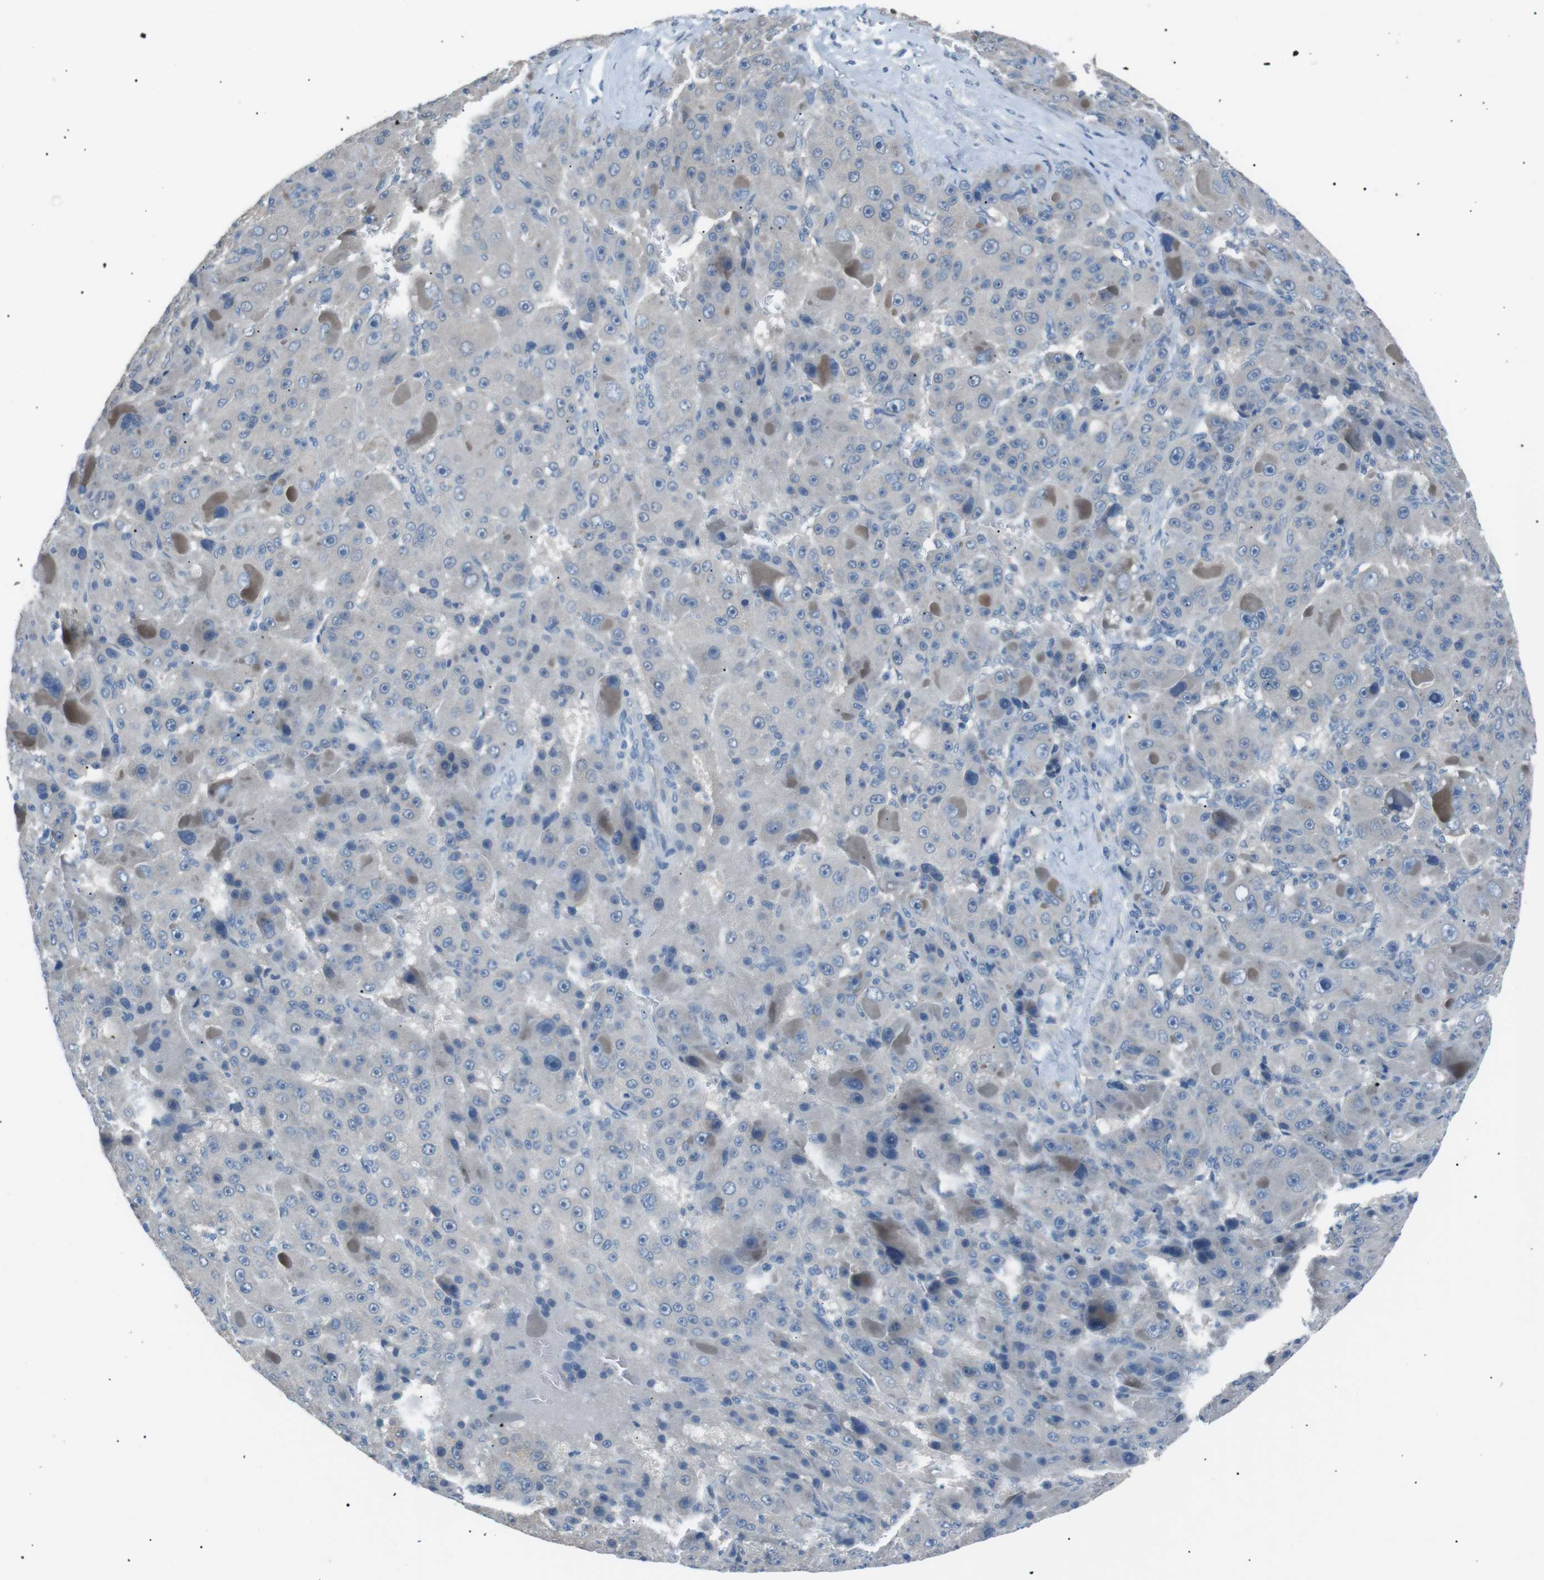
{"staining": {"intensity": "negative", "quantity": "none", "location": "none"}, "tissue": "liver cancer", "cell_type": "Tumor cells", "image_type": "cancer", "snomed": [{"axis": "morphology", "description": "Carcinoma, Hepatocellular, NOS"}, {"axis": "topography", "description": "Liver"}], "caption": "IHC image of neoplastic tissue: liver cancer stained with DAB (3,3'-diaminobenzidine) demonstrates no significant protein positivity in tumor cells.", "gene": "CDH26", "patient": {"sex": "male", "age": 76}}